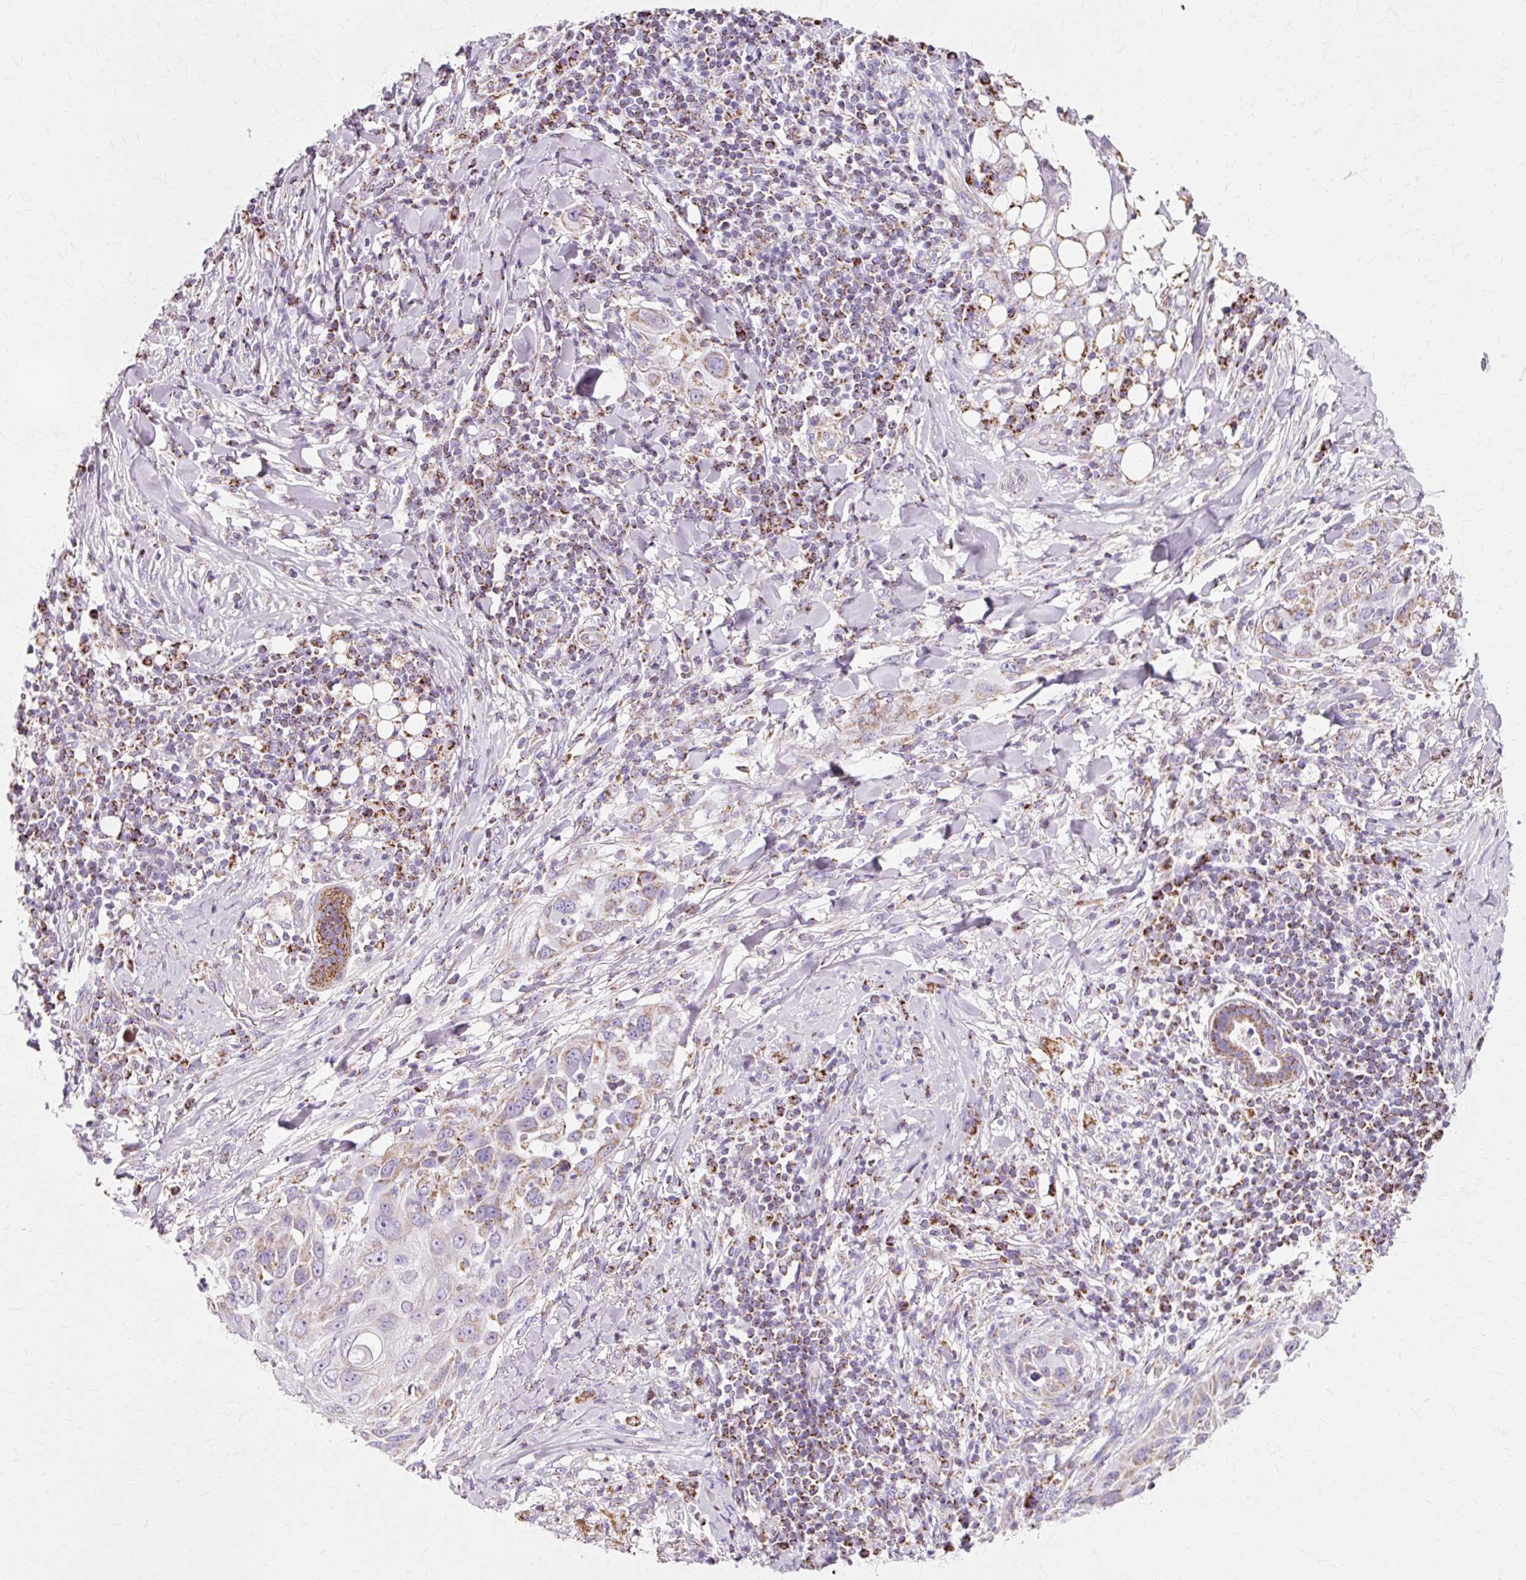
{"staining": {"intensity": "weak", "quantity": "25%-75%", "location": "cytoplasmic/membranous"}, "tissue": "skin cancer", "cell_type": "Tumor cells", "image_type": "cancer", "snomed": [{"axis": "morphology", "description": "Squamous cell carcinoma, NOS"}, {"axis": "topography", "description": "Skin"}], "caption": "Skin squamous cell carcinoma stained with DAB immunohistochemistry (IHC) displays low levels of weak cytoplasmic/membranous expression in approximately 25%-75% of tumor cells. (IHC, brightfield microscopy, high magnification).", "gene": "ATP5PO", "patient": {"sex": "female", "age": 44}}